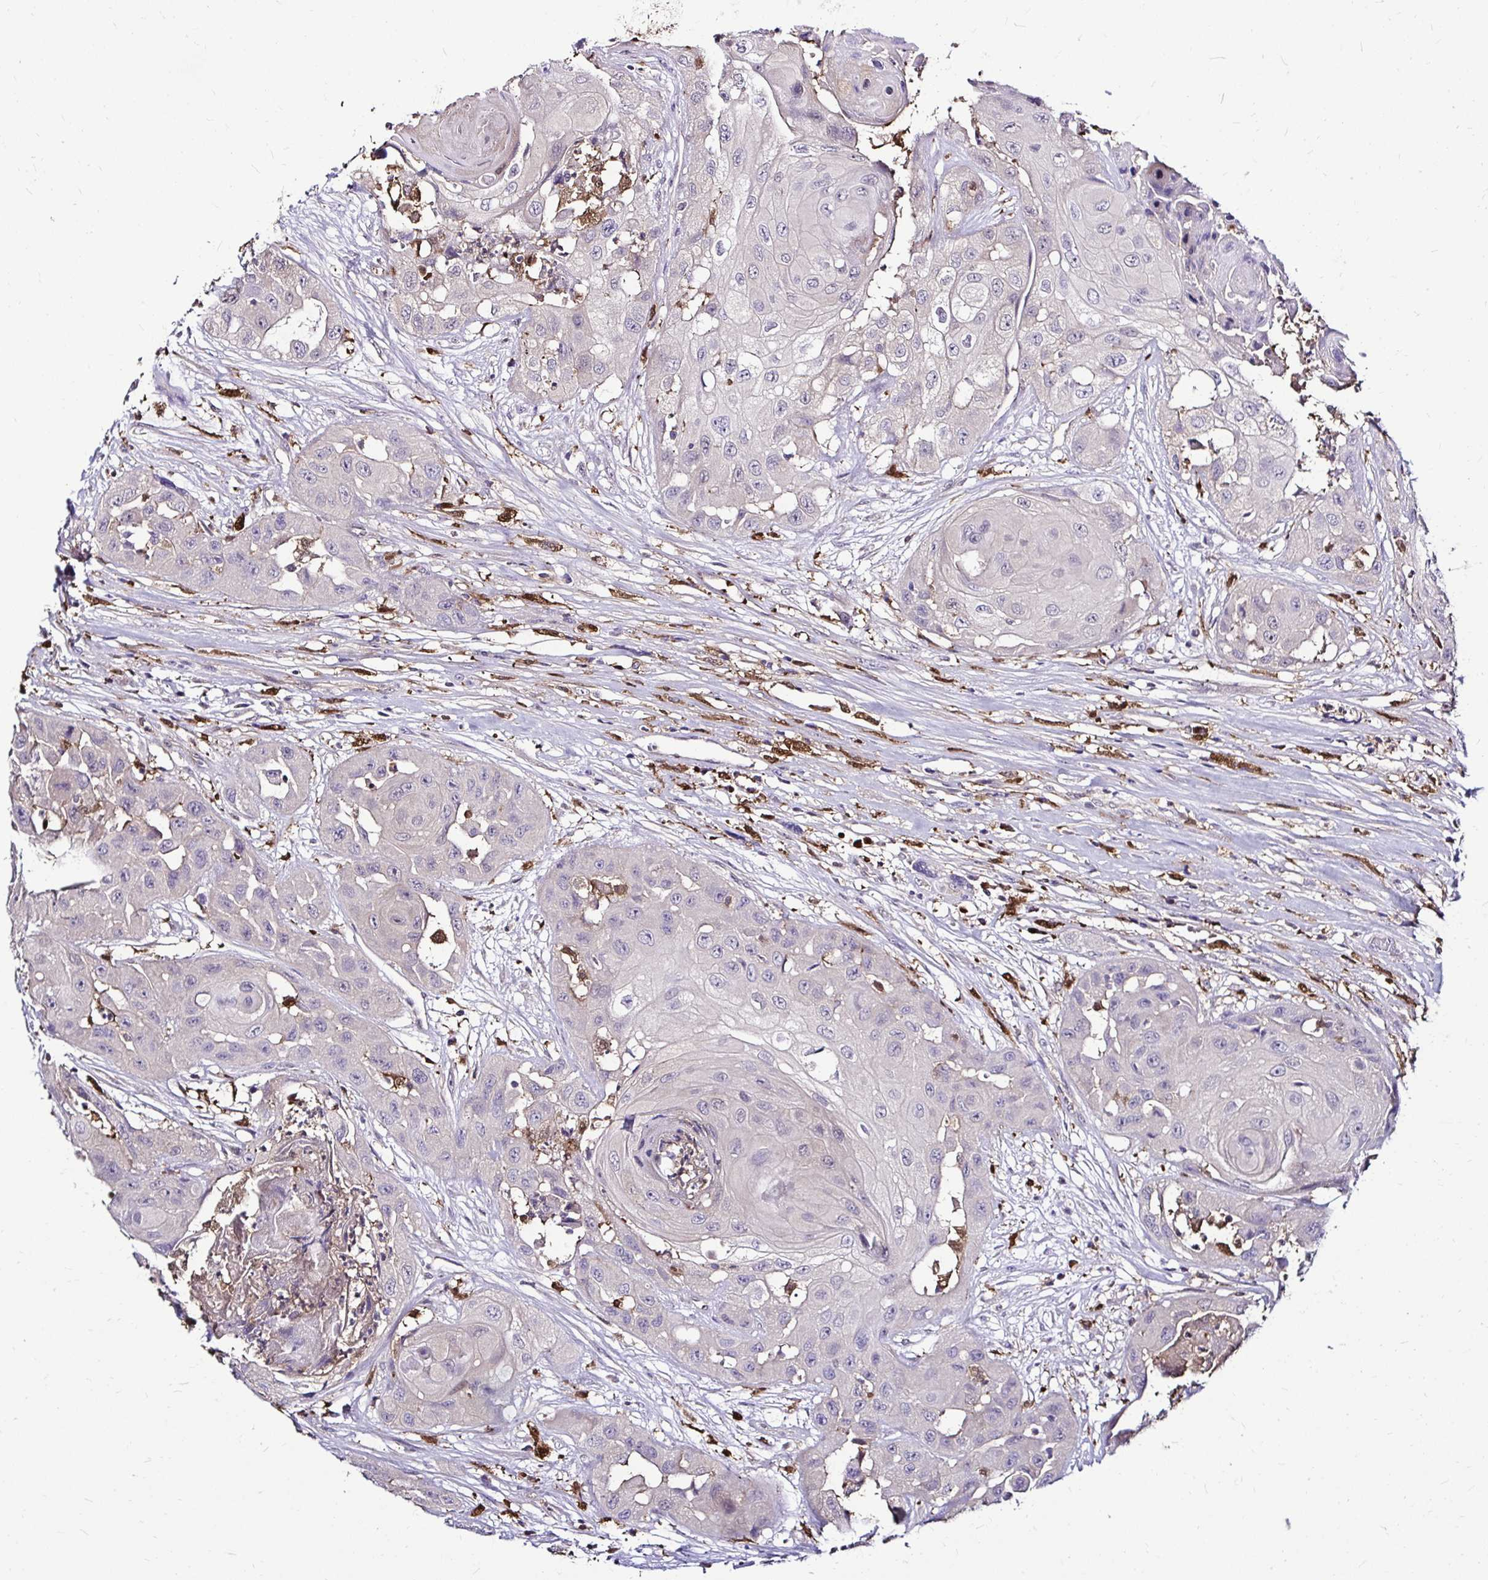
{"staining": {"intensity": "negative", "quantity": "none", "location": "none"}, "tissue": "head and neck cancer", "cell_type": "Tumor cells", "image_type": "cancer", "snomed": [{"axis": "morphology", "description": "Squamous cell carcinoma, NOS"}, {"axis": "topography", "description": "Head-Neck"}], "caption": "Immunohistochemical staining of head and neck cancer (squamous cell carcinoma) reveals no significant positivity in tumor cells. The staining was performed using DAB to visualize the protein expression in brown, while the nuclei were stained in blue with hematoxylin (Magnification: 20x).", "gene": "IDH1", "patient": {"sex": "male", "age": 83}}